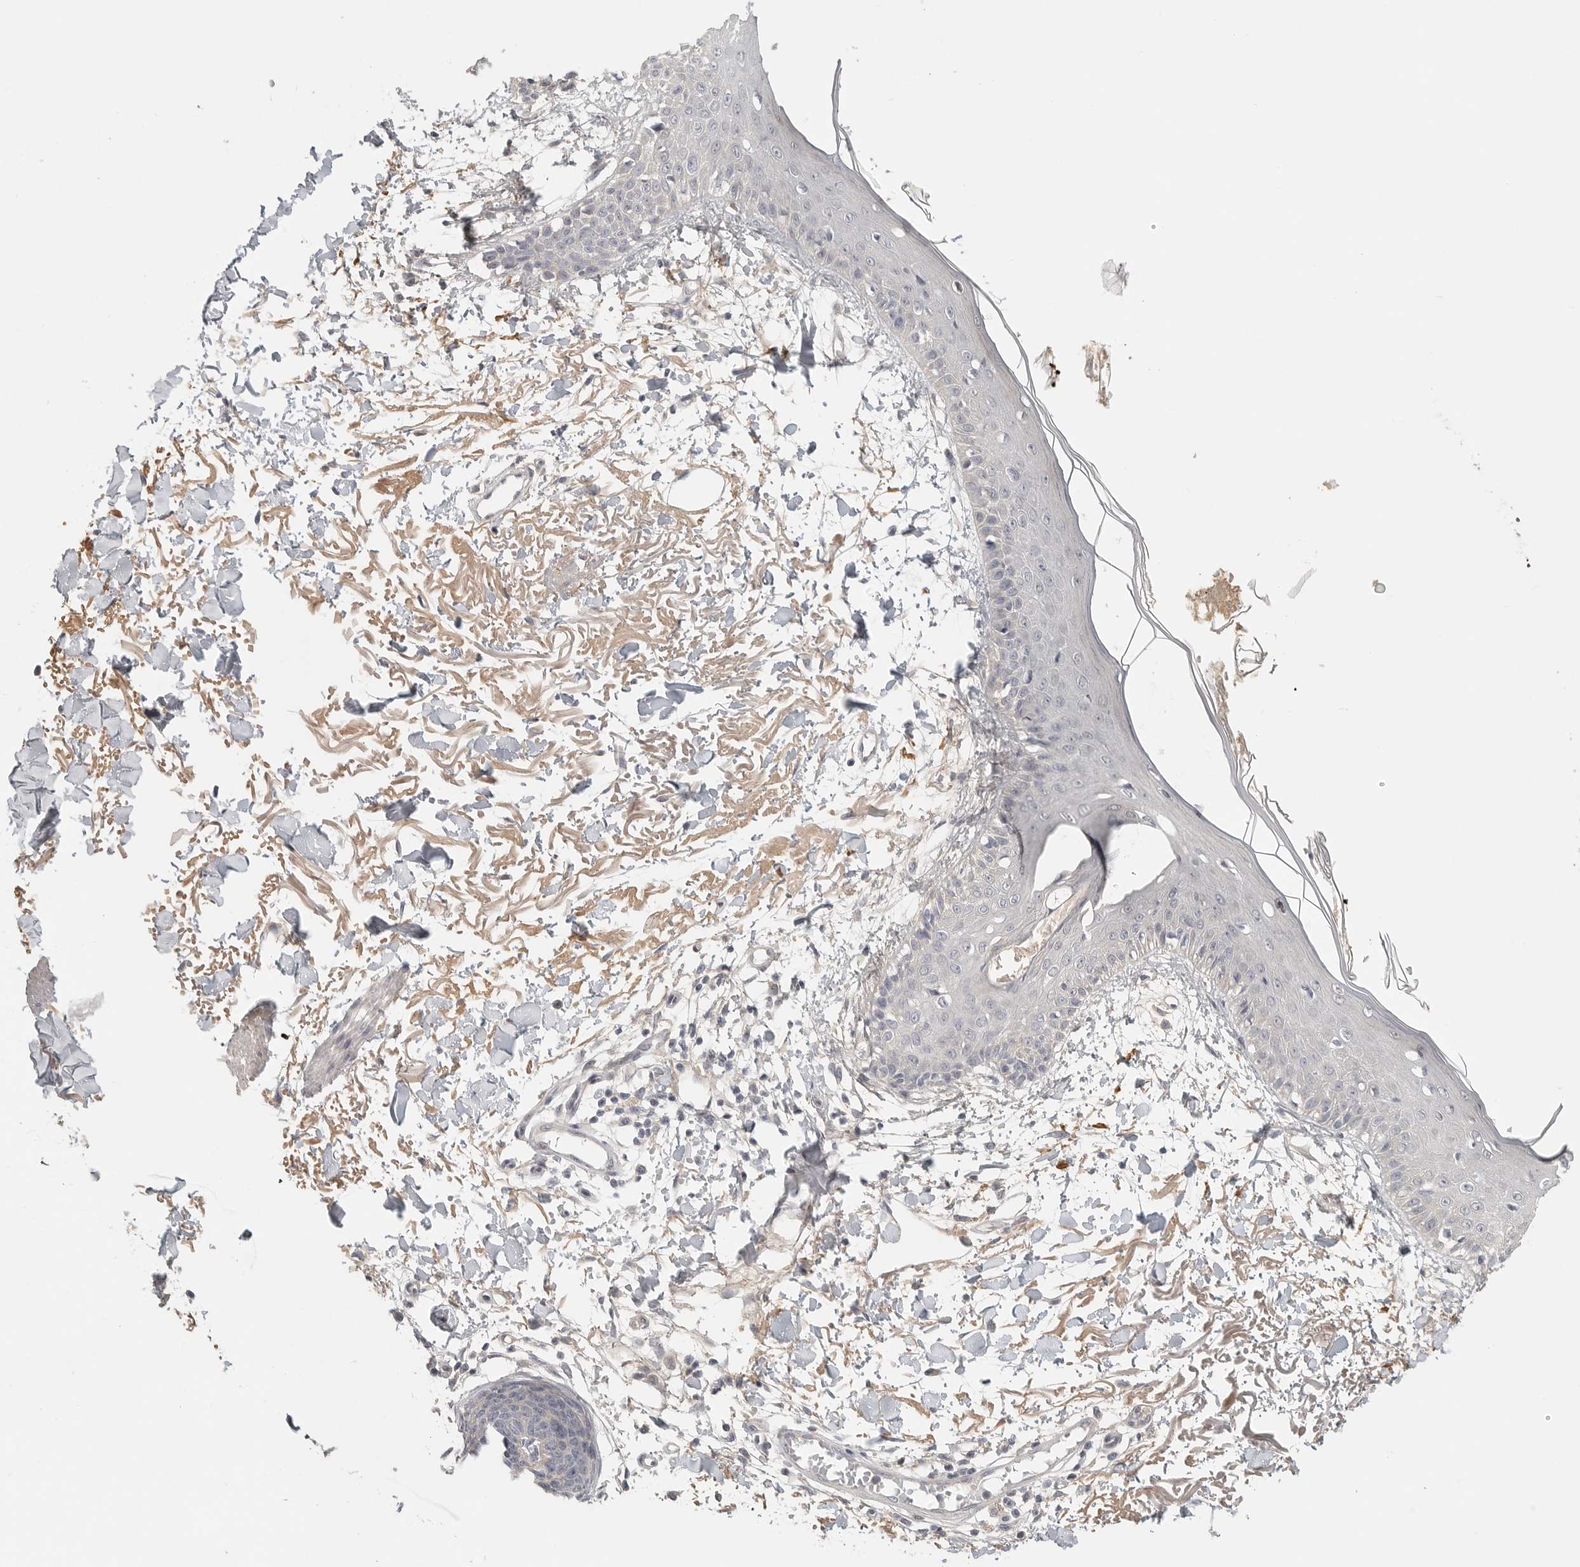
{"staining": {"intensity": "negative", "quantity": "none", "location": "none"}, "tissue": "skin", "cell_type": "Fibroblasts", "image_type": "normal", "snomed": [{"axis": "morphology", "description": "Normal tissue, NOS"}, {"axis": "morphology", "description": "Squamous cell carcinoma, NOS"}, {"axis": "topography", "description": "Skin"}, {"axis": "topography", "description": "Peripheral nerve tissue"}], "caption": "An immunohistochemistry (IHC) micrograph of normal skin is shown. There is no staining in fibroblasts of skin.", "gene": "HDAC6", "patient": {"sex": "male", "age": 83}}